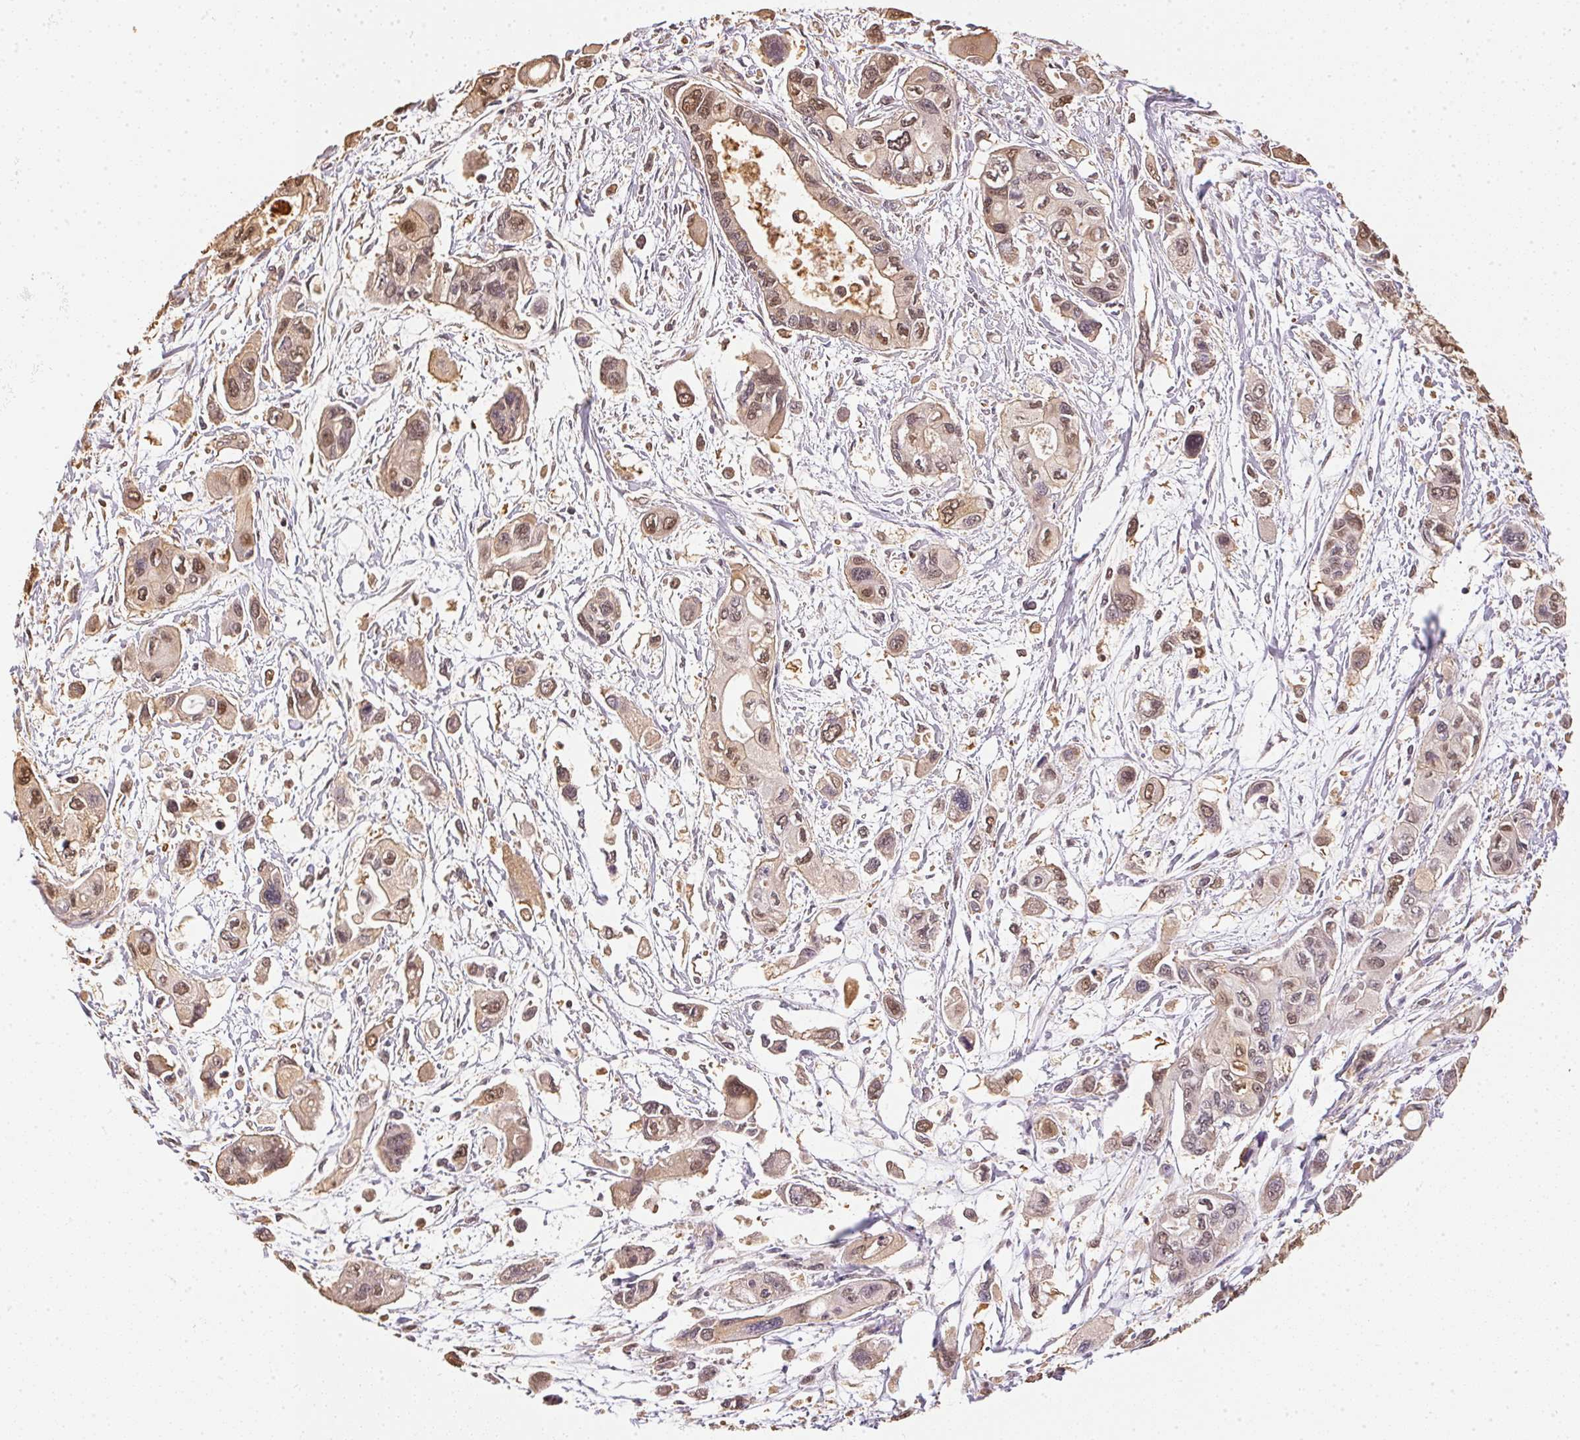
{"staining": {"intensity": "weak", "quantity": ">75%", "location": "nuclear"}, "tissue": "pancreatic cancer", "cell_type": "Tumor cells", "image_type": "cancer", "snomed": [{"axis": "morphology", "description": "Adenocarcinoma, NOS"}, {"axis": "topography", "description": "Pancreas"}], "caption": "Pancreatic adenocarcinoma tissue exhibits weak nuclear staining in approximately >75% of tumor cells", "gene": "S100A3", "patient": {"sex": "female", "age": 47}}